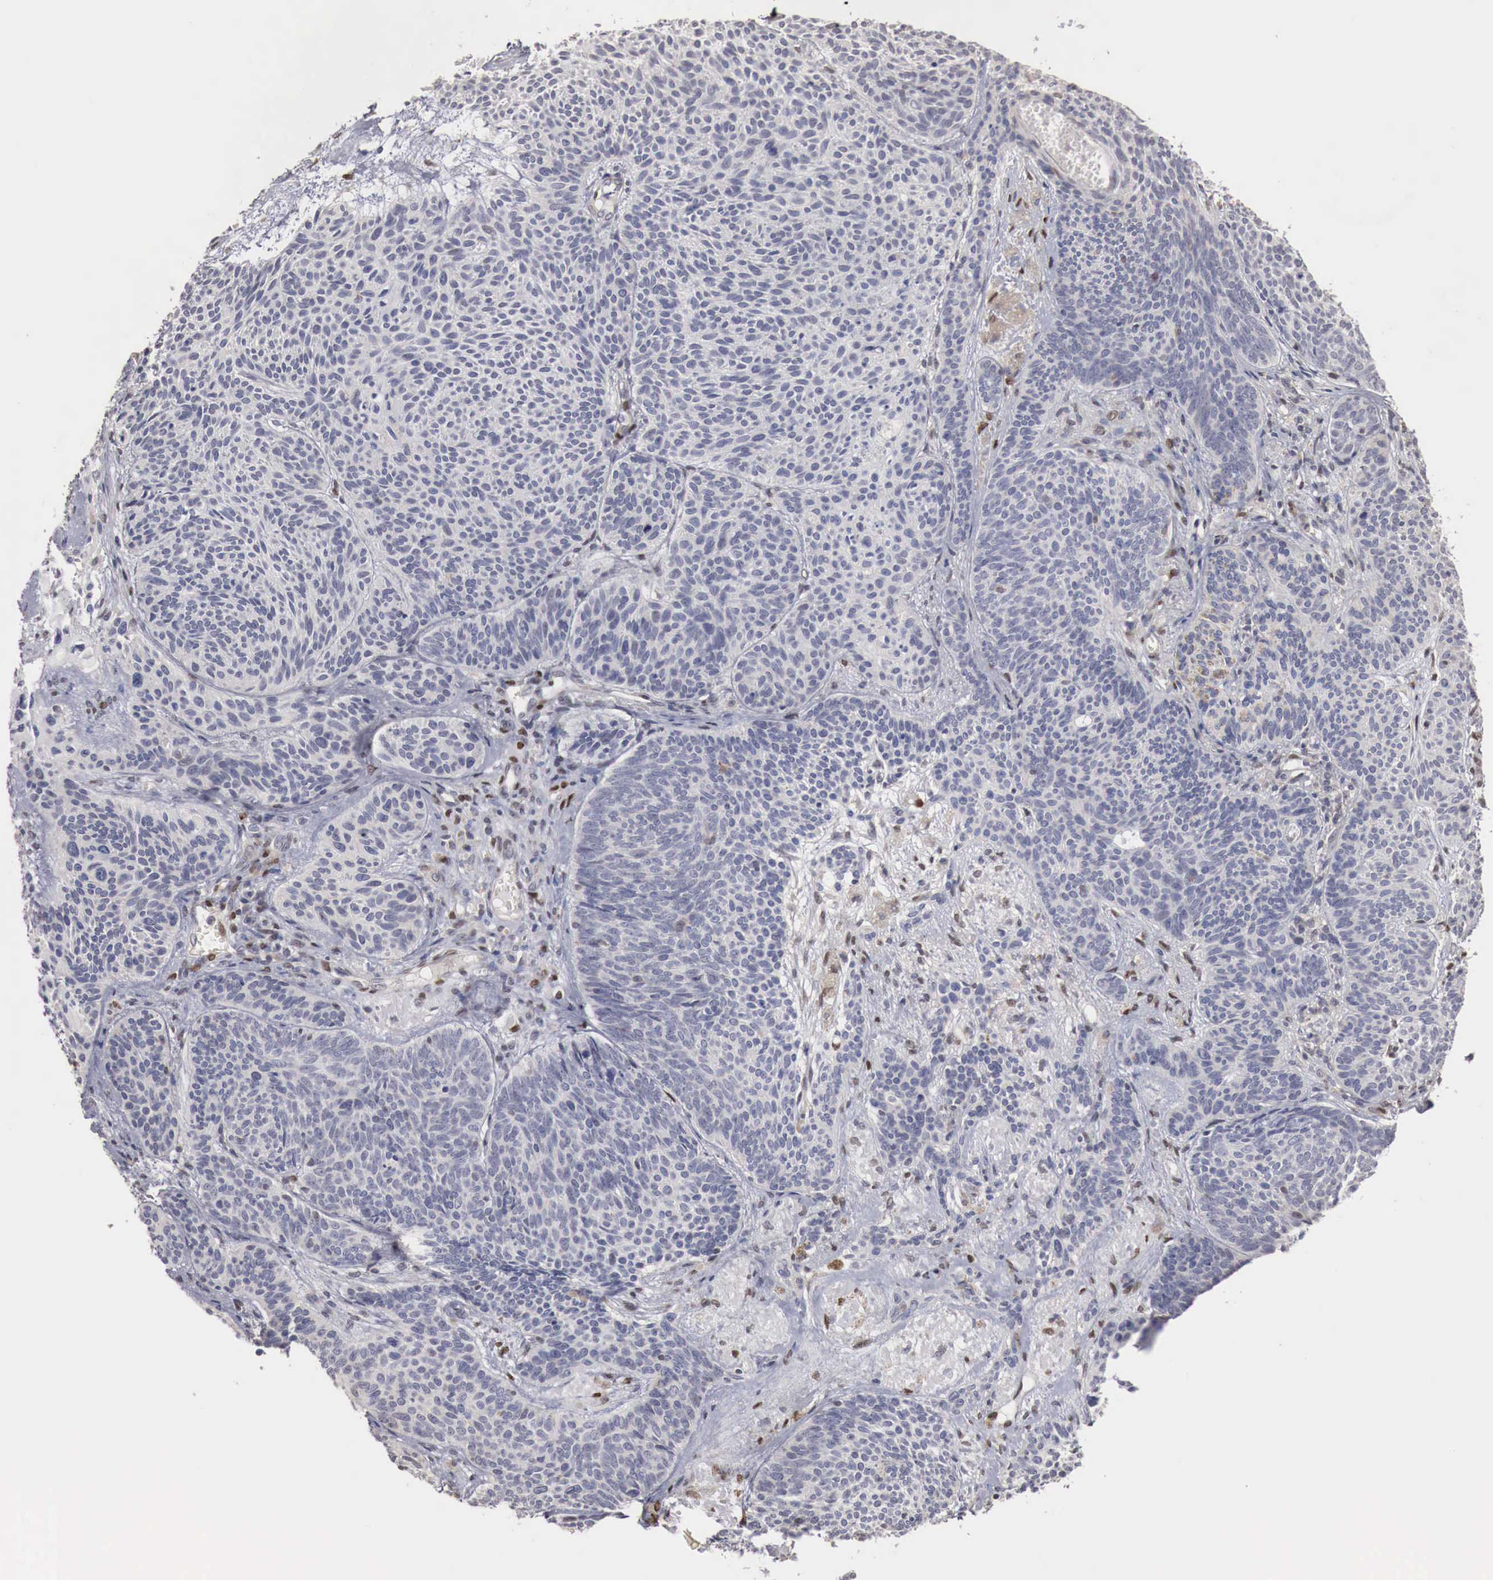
{"staining": {"intensity": "negative", "quantity": "none", "location": "none"}, "tissue": "skin cancer", "cell_type": "Tumor cells", "image_type": "cancer", "snomed": [{"axis": "morphology", "description": "Basal cell carcinoma"}, {"axis": "topography", "description": "Skin"}], "caption": "IHC image of neoplastic tissue: human basal cell carcinoma (skin) stained with DAB shows no significant protein staining in tumor cells.", "gene": "KHDRBS2", "patient": {"sex": "male", "age": 84}}